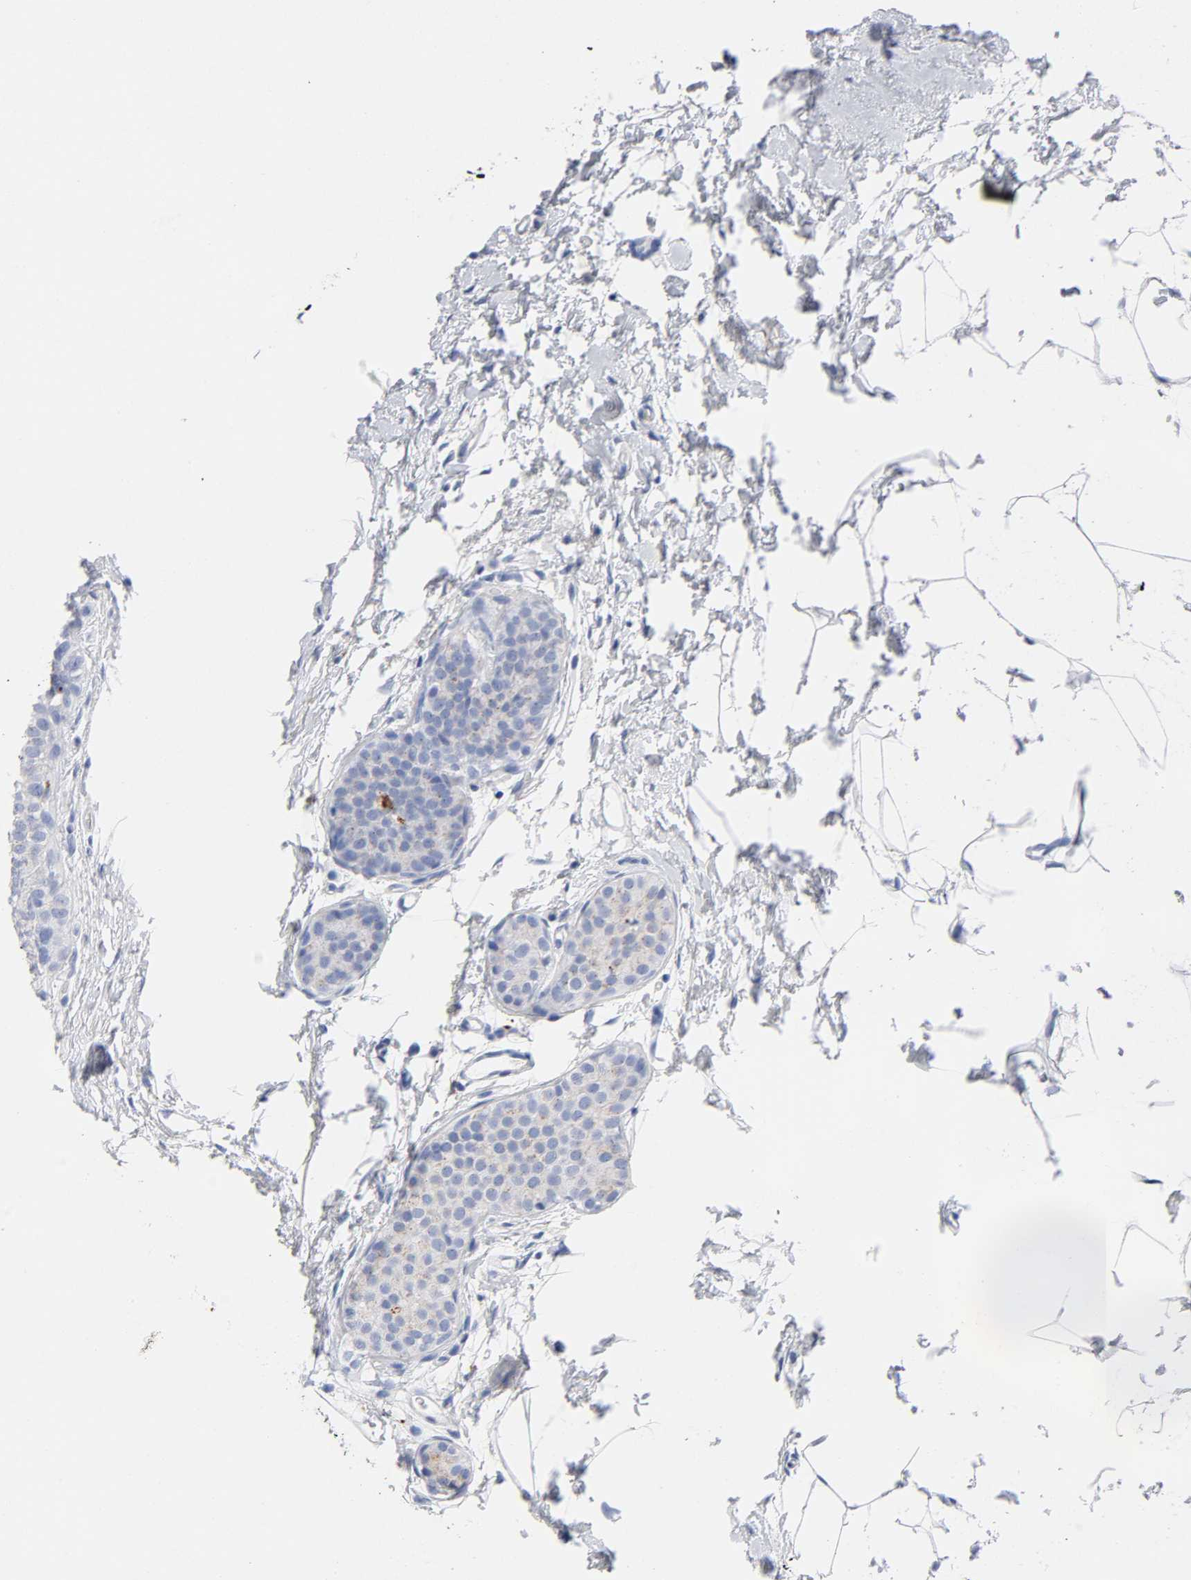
{"staining": {"intensity": "weak", "quantity": "25%-75%", "location": "cytoplasmic/membranous"}, "tissue": "breast cancer", "cell_type": "Tumor cells", "image_type": "cancer", "snomed": [{"axis": "morphology", "description": "Lobular carcinoma, in situ"}, {"axis": "morphology", "description": "Lobular carcinoma"}, {"axis": "topography", "description": "Breast"}], "caption": "IHC (DAB (3,3'-diaminobenzidine)) staining of breast cancer demonstrates weak cytoplasmic/membranous protein staining in approximately 25%-75% of tumor cells.", "gene": "PLP1", "patient": {"sex": "female", "age": 41}}